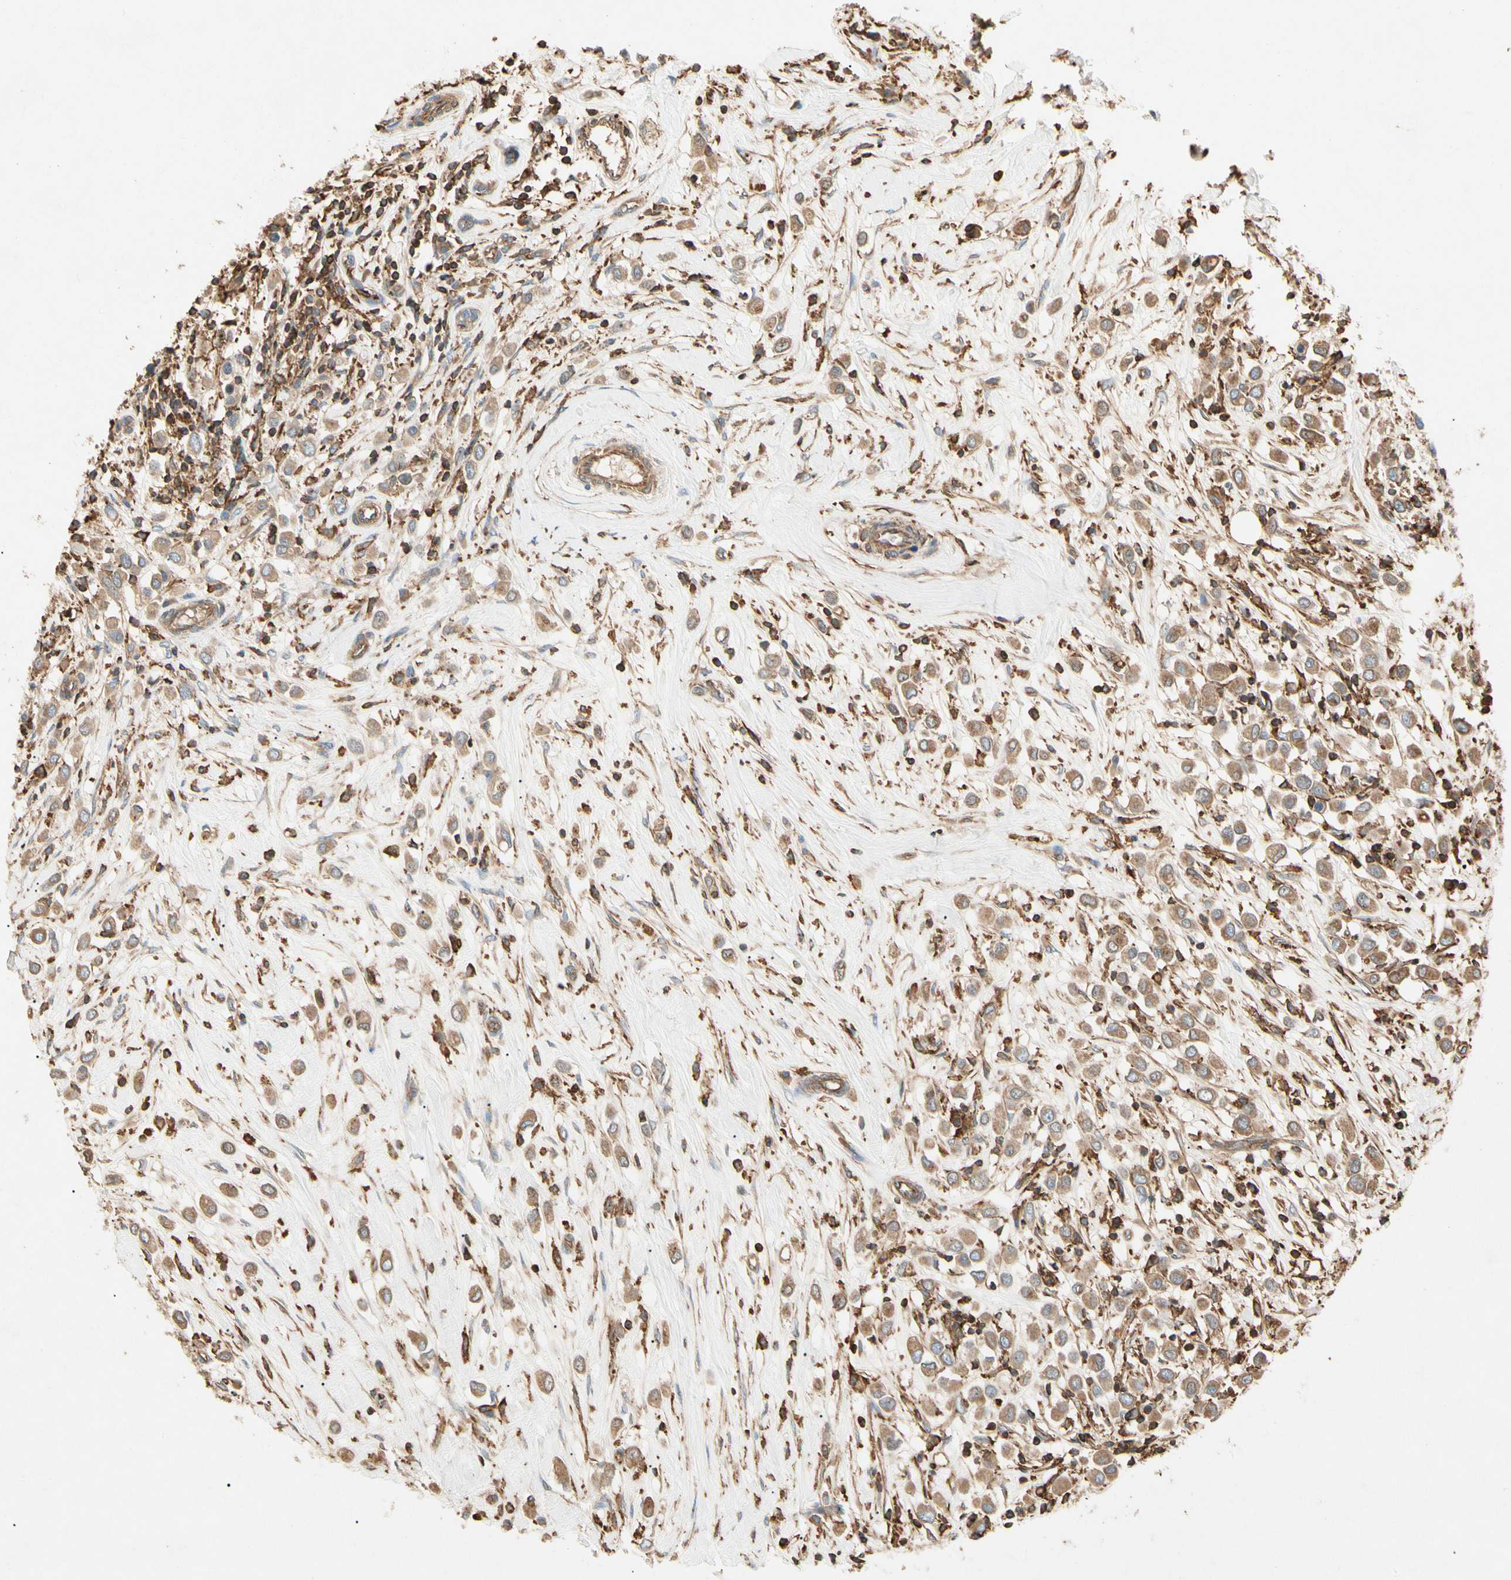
{"staining": {"intensity": "moderate", "quantity": ">75%", "location": "cytoplasmic/membranous"}, "tissue": "breast cancer", "cell_type": "Tumor cells", "image_type": "cancer", "snomed": [{"axis": "morphology", "description": "Duct carcinoma"}, {"axis": "topography", "description": "Breast"}], "caption": "Immunohistochemical staining of infiltrating ductal carcinoma (breast) demonstrates moderate cytoplasmic/membranous protein positivity in approximately >75% of tumor cells. Ihc stains the protein in brown and the nuclei are stained blue.", "gene": "ARPC2", "patient": {"sex": "female", "age": 61}}